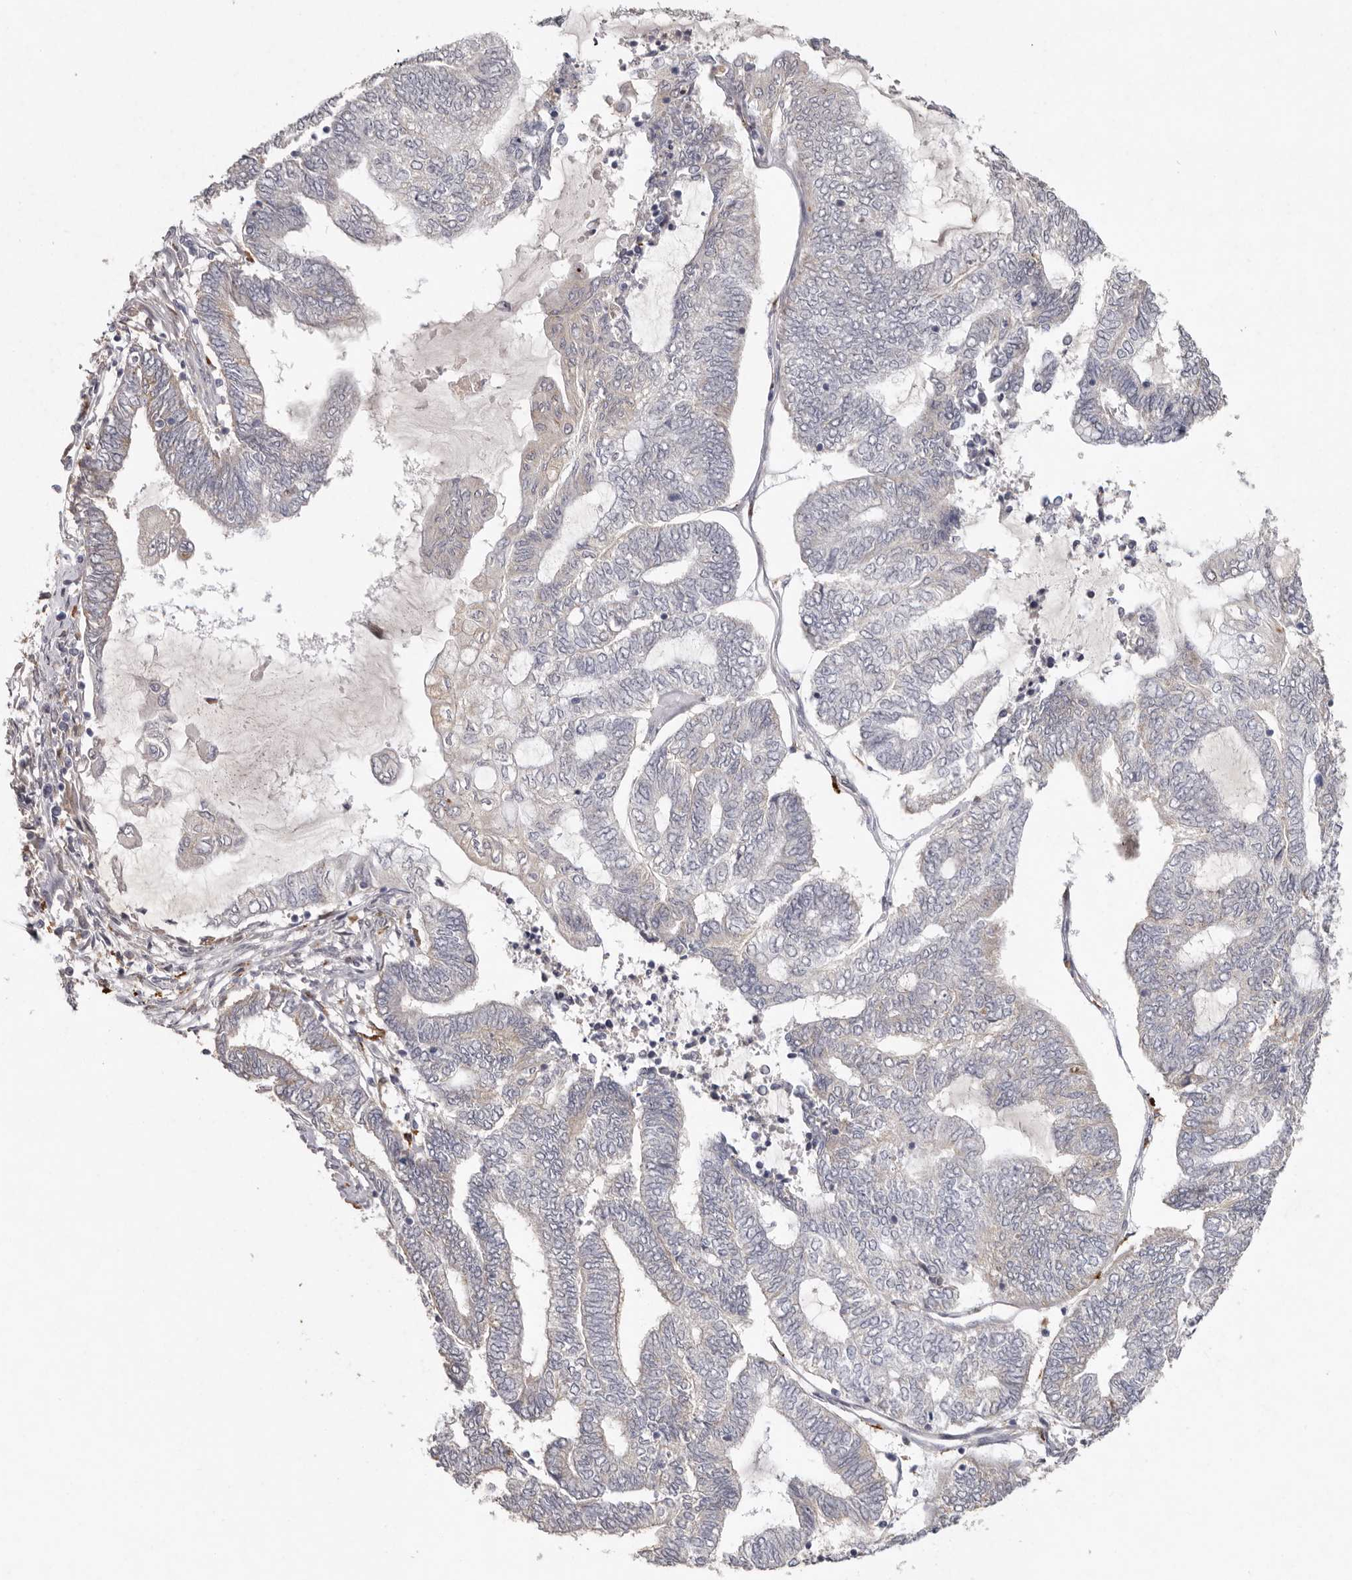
{"staining": {"intensity": "negative", "quantity": "none", "location": "none"}, "tissue": "endometrial cancer", "cell_type": "Tumor cells", "image_type": "cancer", "snomed": [{"axis": "morphology", "description": "Adenocarcinoma, NOS"}, {"axis": "topography", "description": "Uterus"}, {"axis": "topography", "description": "Endometrium"}], "caption": "An immunohistochemistry (IHC) photomicrograph of endometrial cancer (adenocarcinoma) is shown. There is no staining in tumor cells of endometrial cancer (adenocarcinoma). (DAB (3,3'-diaminobenzidine) immunohistochemistry with hematoxylin counter stain).", "gene": "FAM185A", "patient": {"sex": "female", "age": 70}}